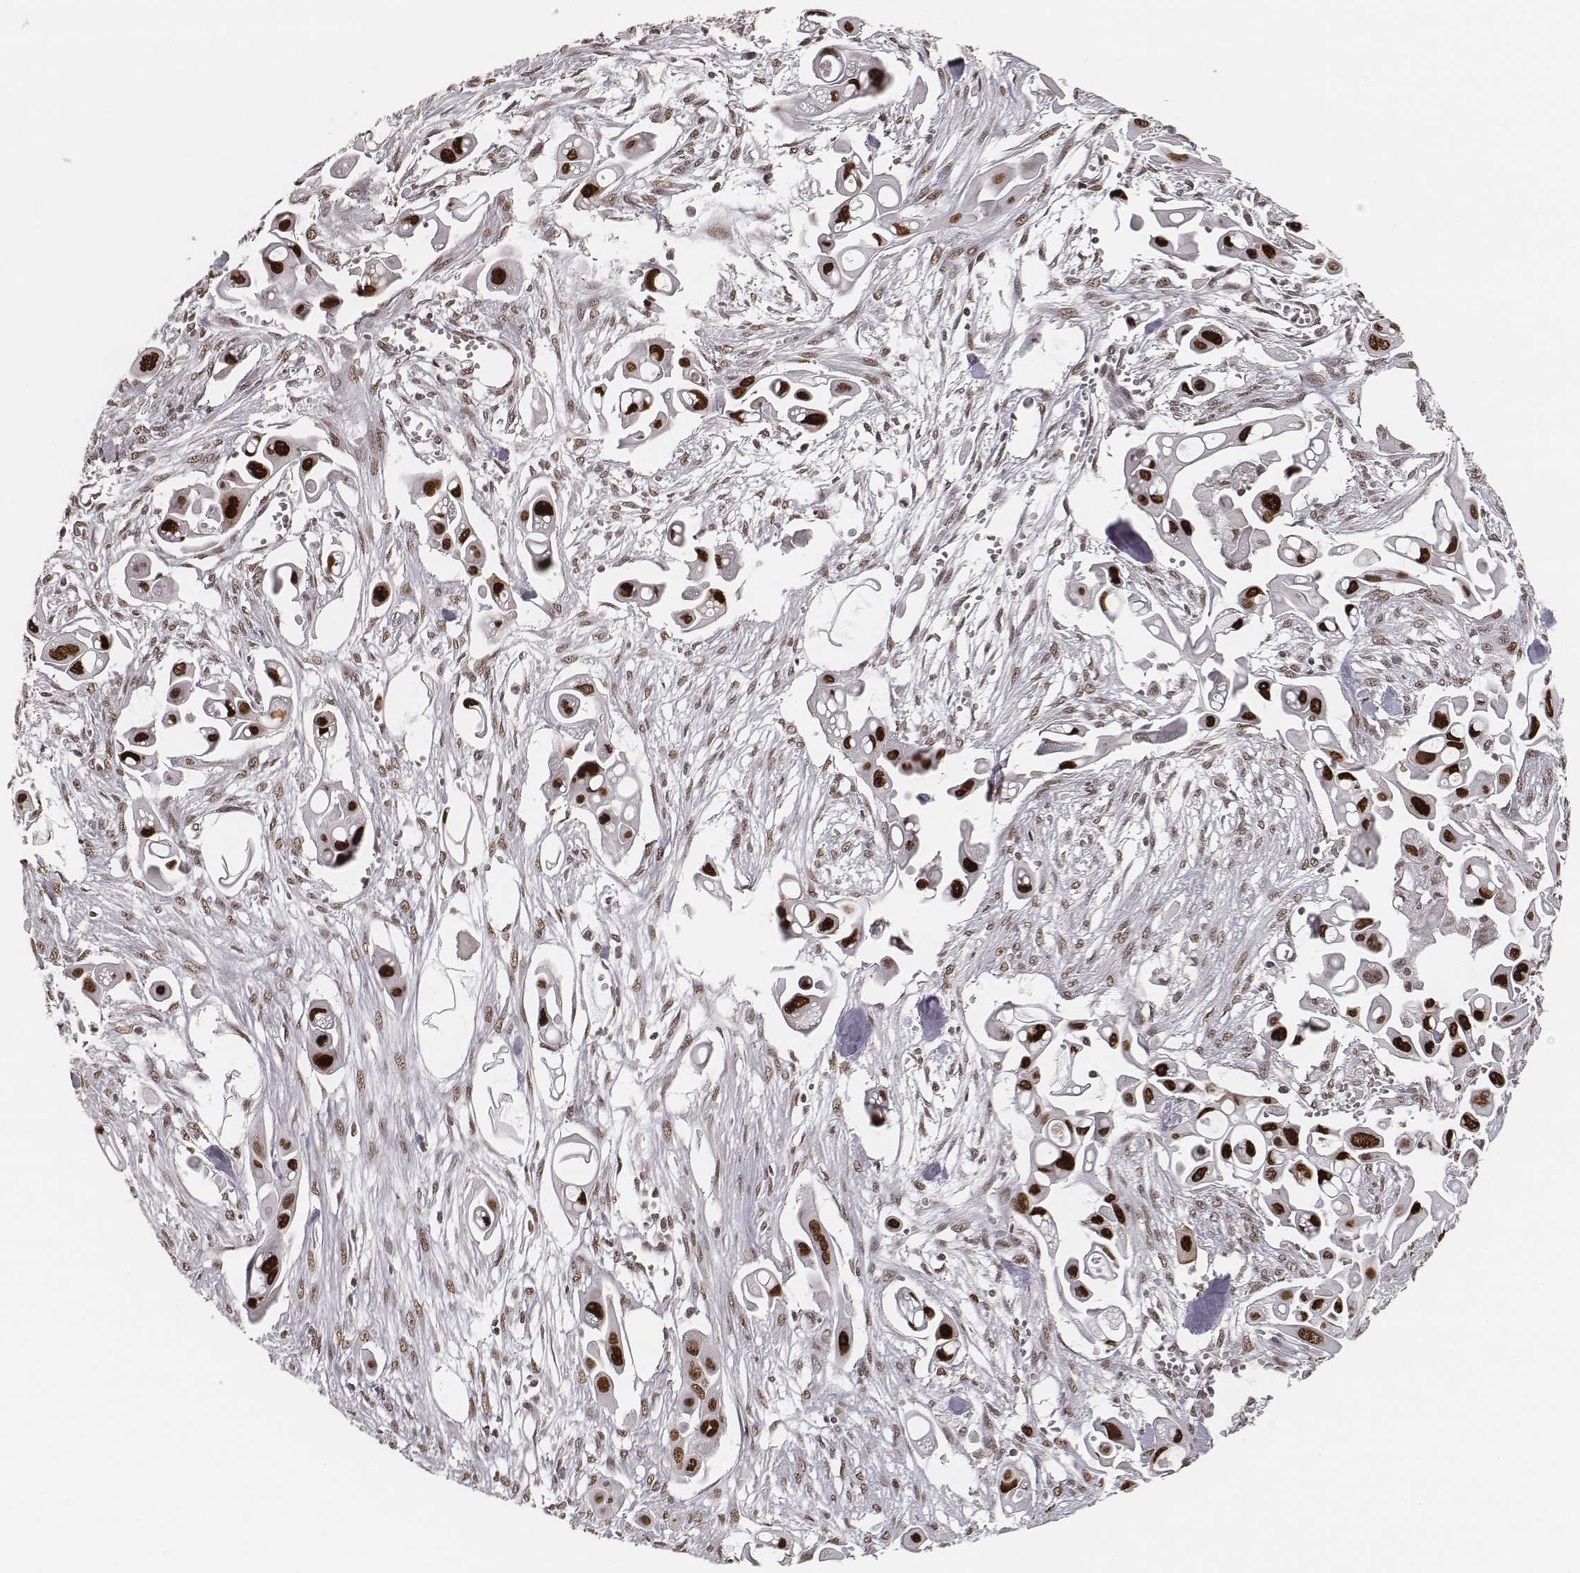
{"staining": {"intensity": "strong", "quantity": ">75%", "location": "nuclear"}, "tissue": "pancreatic cancer", "cell_type": "Tumor cells", "image_type": "cancer", "snomed": [{"axis": "morphology", "description": "Adenocarcinoma, NOS"}, {"axis": "topography", "description": "Pancreas"}], "caption": "Immunohistochemistry (DAB (3,3'-diaminobenzidine)) staining of human pancreatic adenocarcinoma reveals strong nuclear protein staining in approximately >75% of tumor cells.", "gene": "HMGA2", "patient": {"sex": "male", "age": 50}}